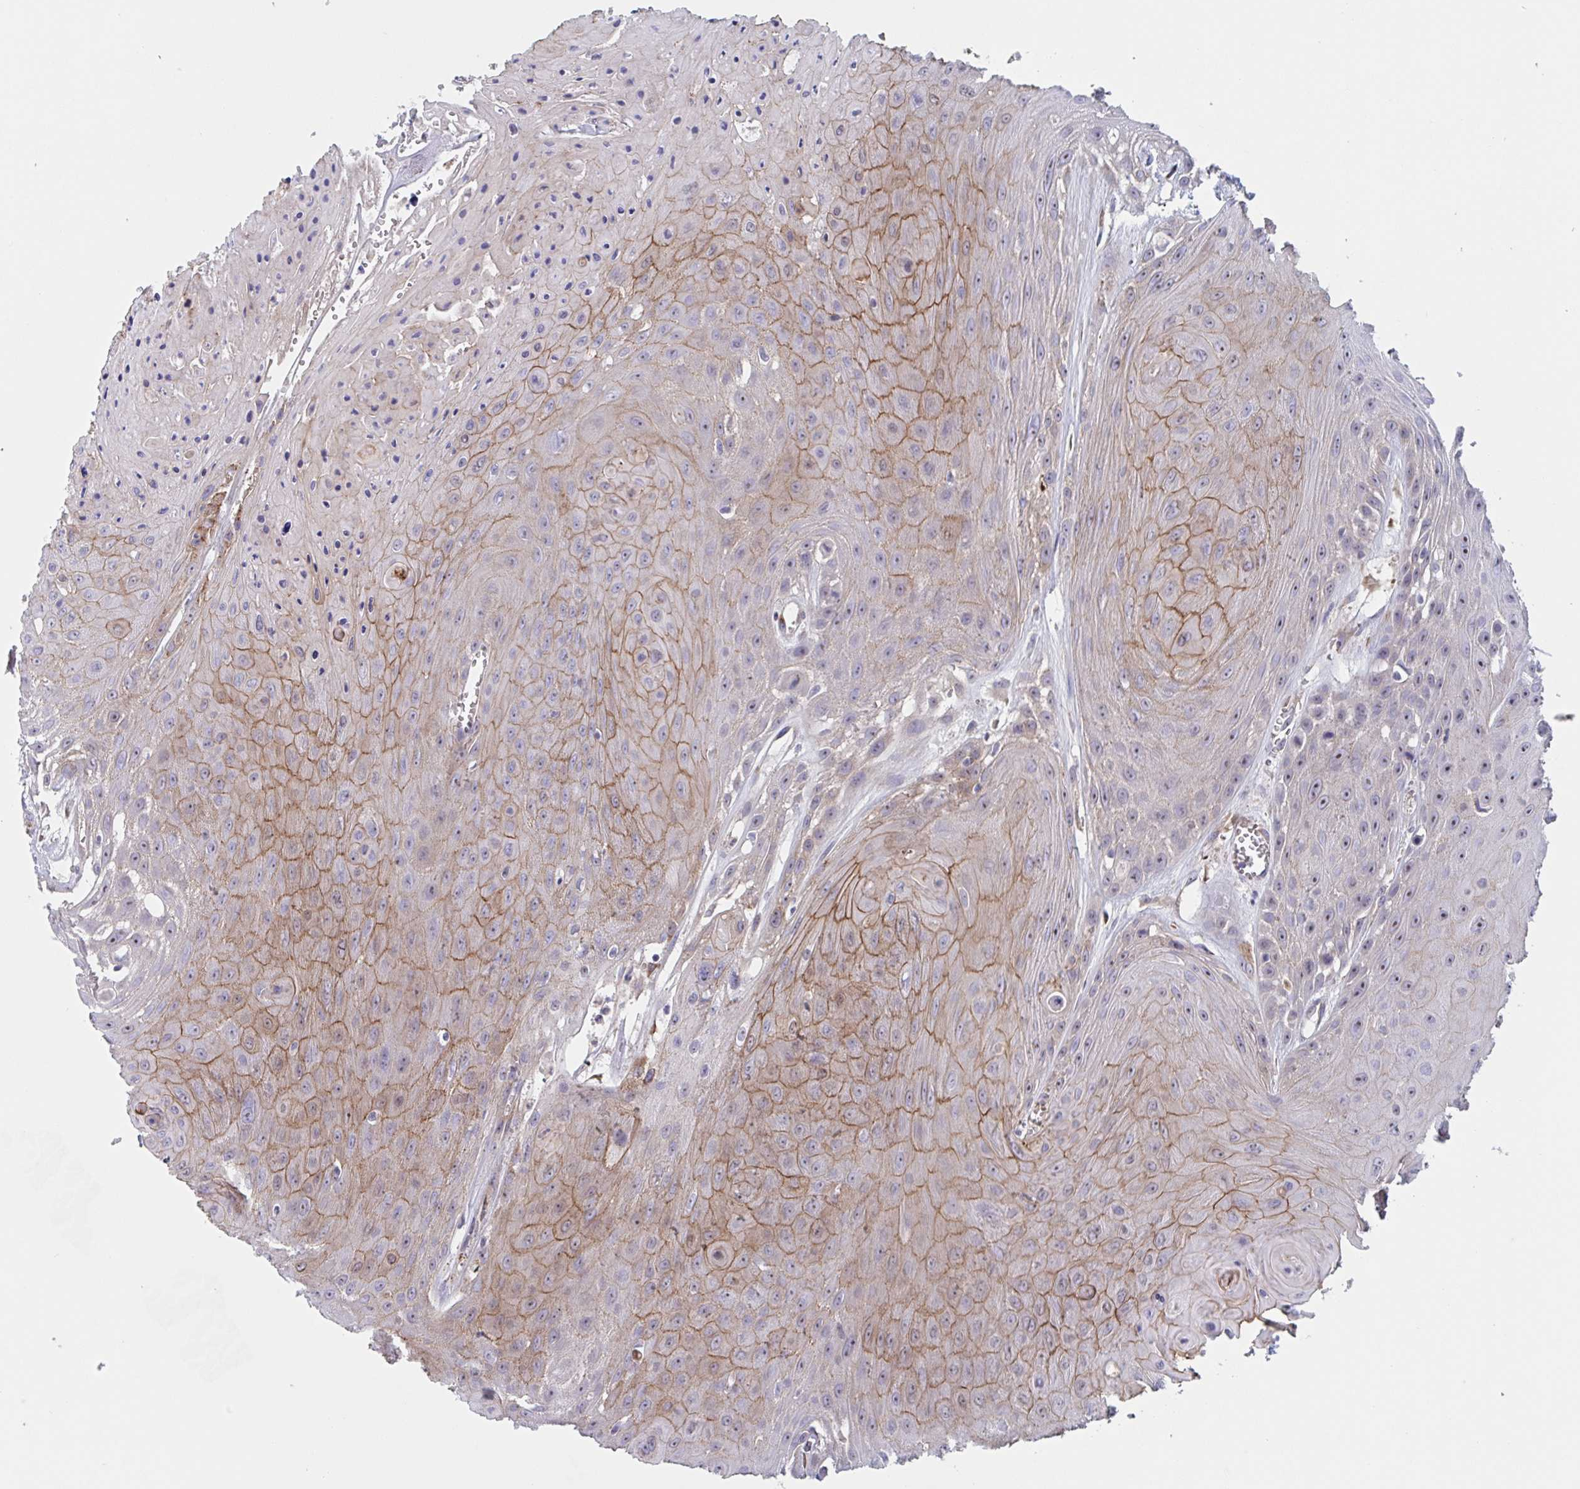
{"staining": {"intensity": "moderate", "quantity": "25%-75%", "location": "cytoplasmic/membranous,nuclear"}, "tissue": "head and neck cancer", "cell_type": "Tumor cells", "image_type": "cancer", "snomed": [{"axis": "morphology", "description": "Squamous cell carcinoma, NOS"}, {"axis": "topography", "description": "Oral tissue"}, {"axis": "topography", "description": "Head-Neck"}], "caption": "Immunohistochemical staining of head and neck squamous cell carcinoma demonstrates medium levels of moderate cytoplasmic/membranous and nuclear protein staining in approximately 25%-75% of tumor cells.", "gene": "ST14", "patient": {"sex": "male", "age": 81}}